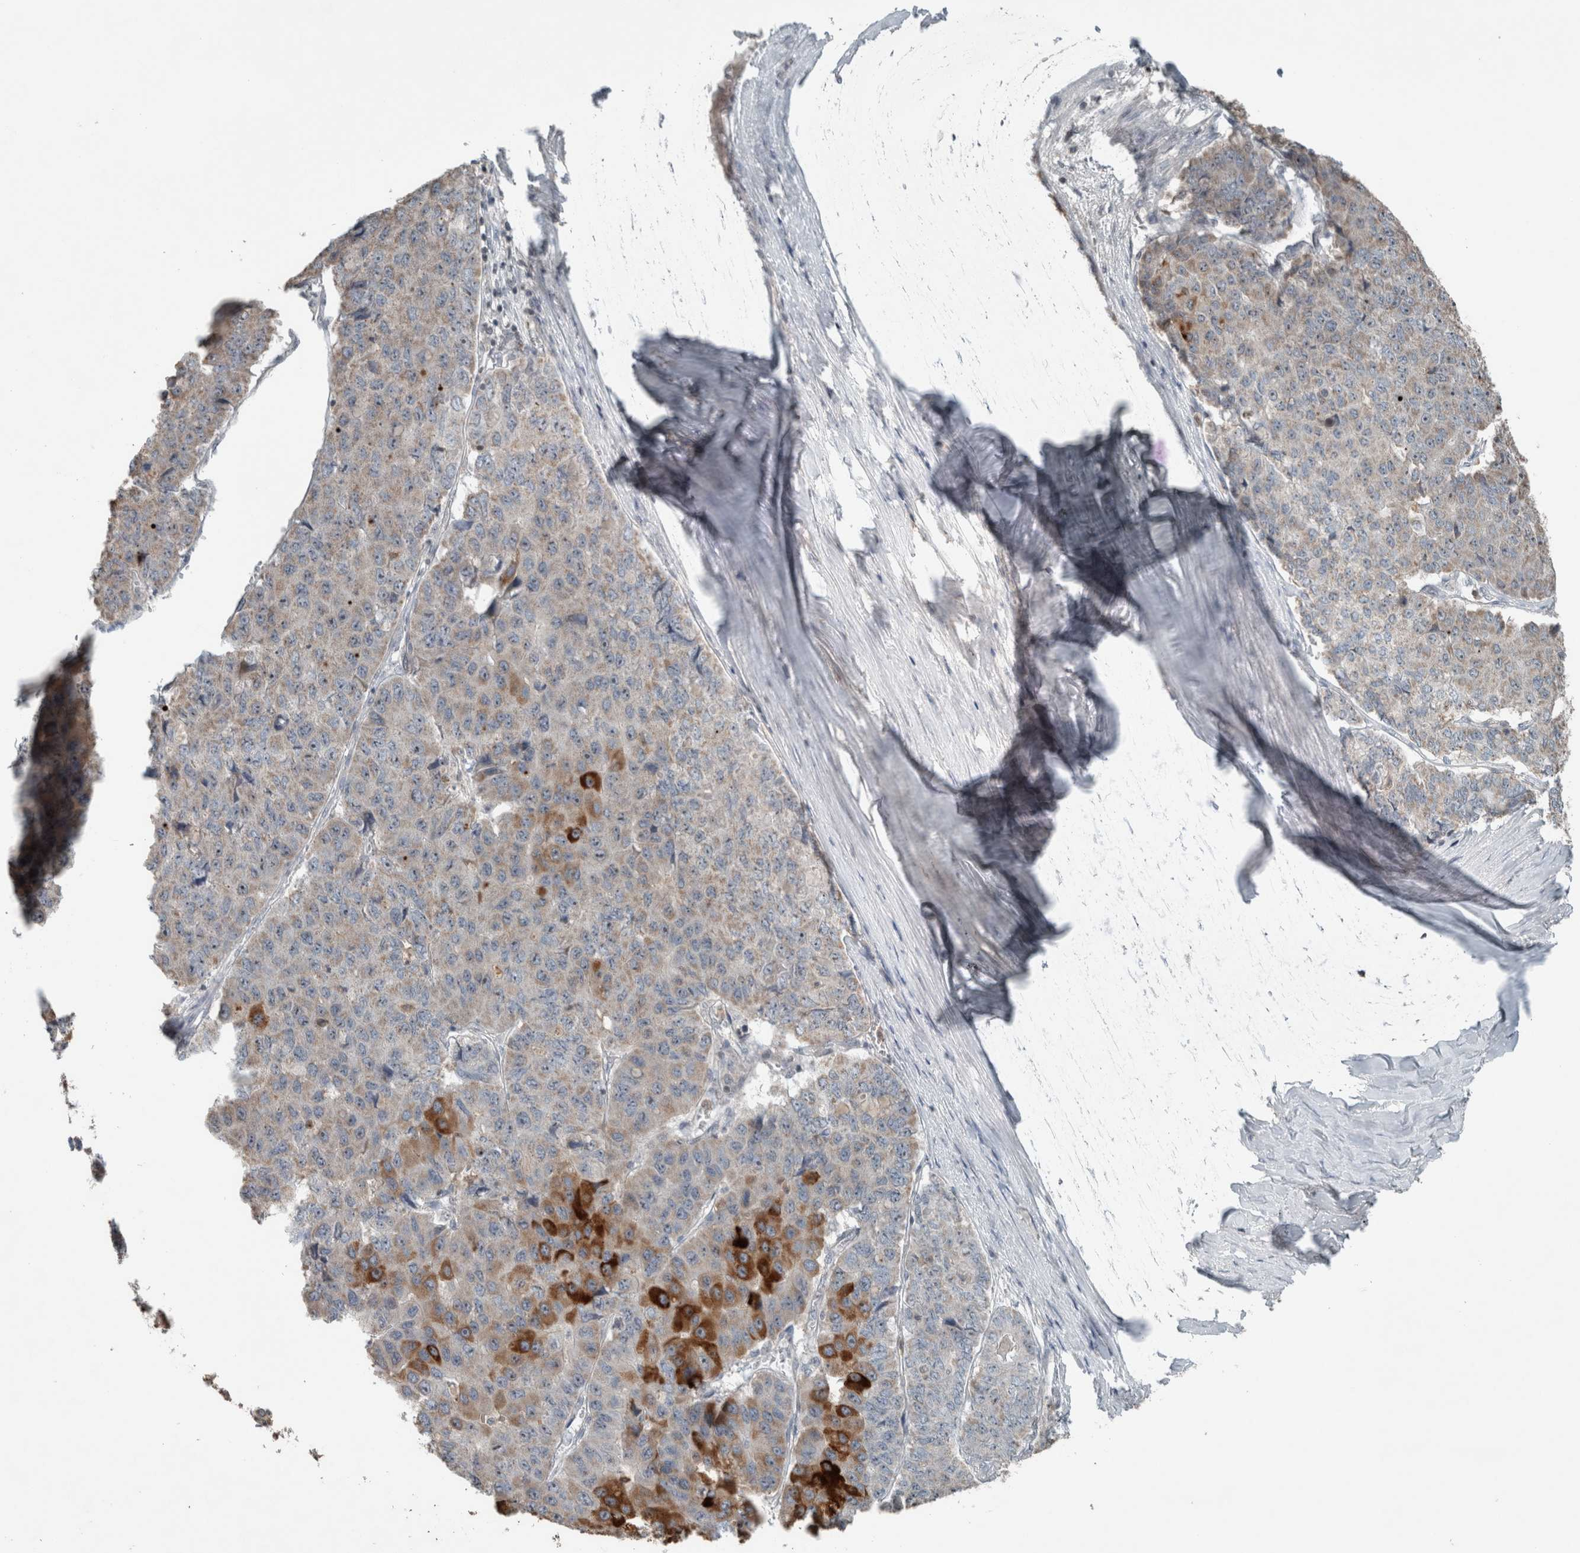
{"staining": {"intensity": "strong", "quantity": "<25%", "location": "cytoplasmic/membranous"}, "tissue": "pancreatic cancer", "cell_type": "Tumor cells", "image_type": "cancer", "snomed": [{"axis": "morphology", "description": "Adenocarcinoma, NOS"}, {"axis": "topography", "description": "Pancreas"}], "caption": "A high-resolution histopathology image shows immunohistochemistry (IHC) staining of adenocarcinoma (pancreatic), which exhibits strong cytoplasmic/membranous positivity in approximately <25% of tumor cells. (Brightfield microscopy of DAB IHC at high magnification).", "gene": "RPF1", "patient": {"sex": "male", "age": 50}}